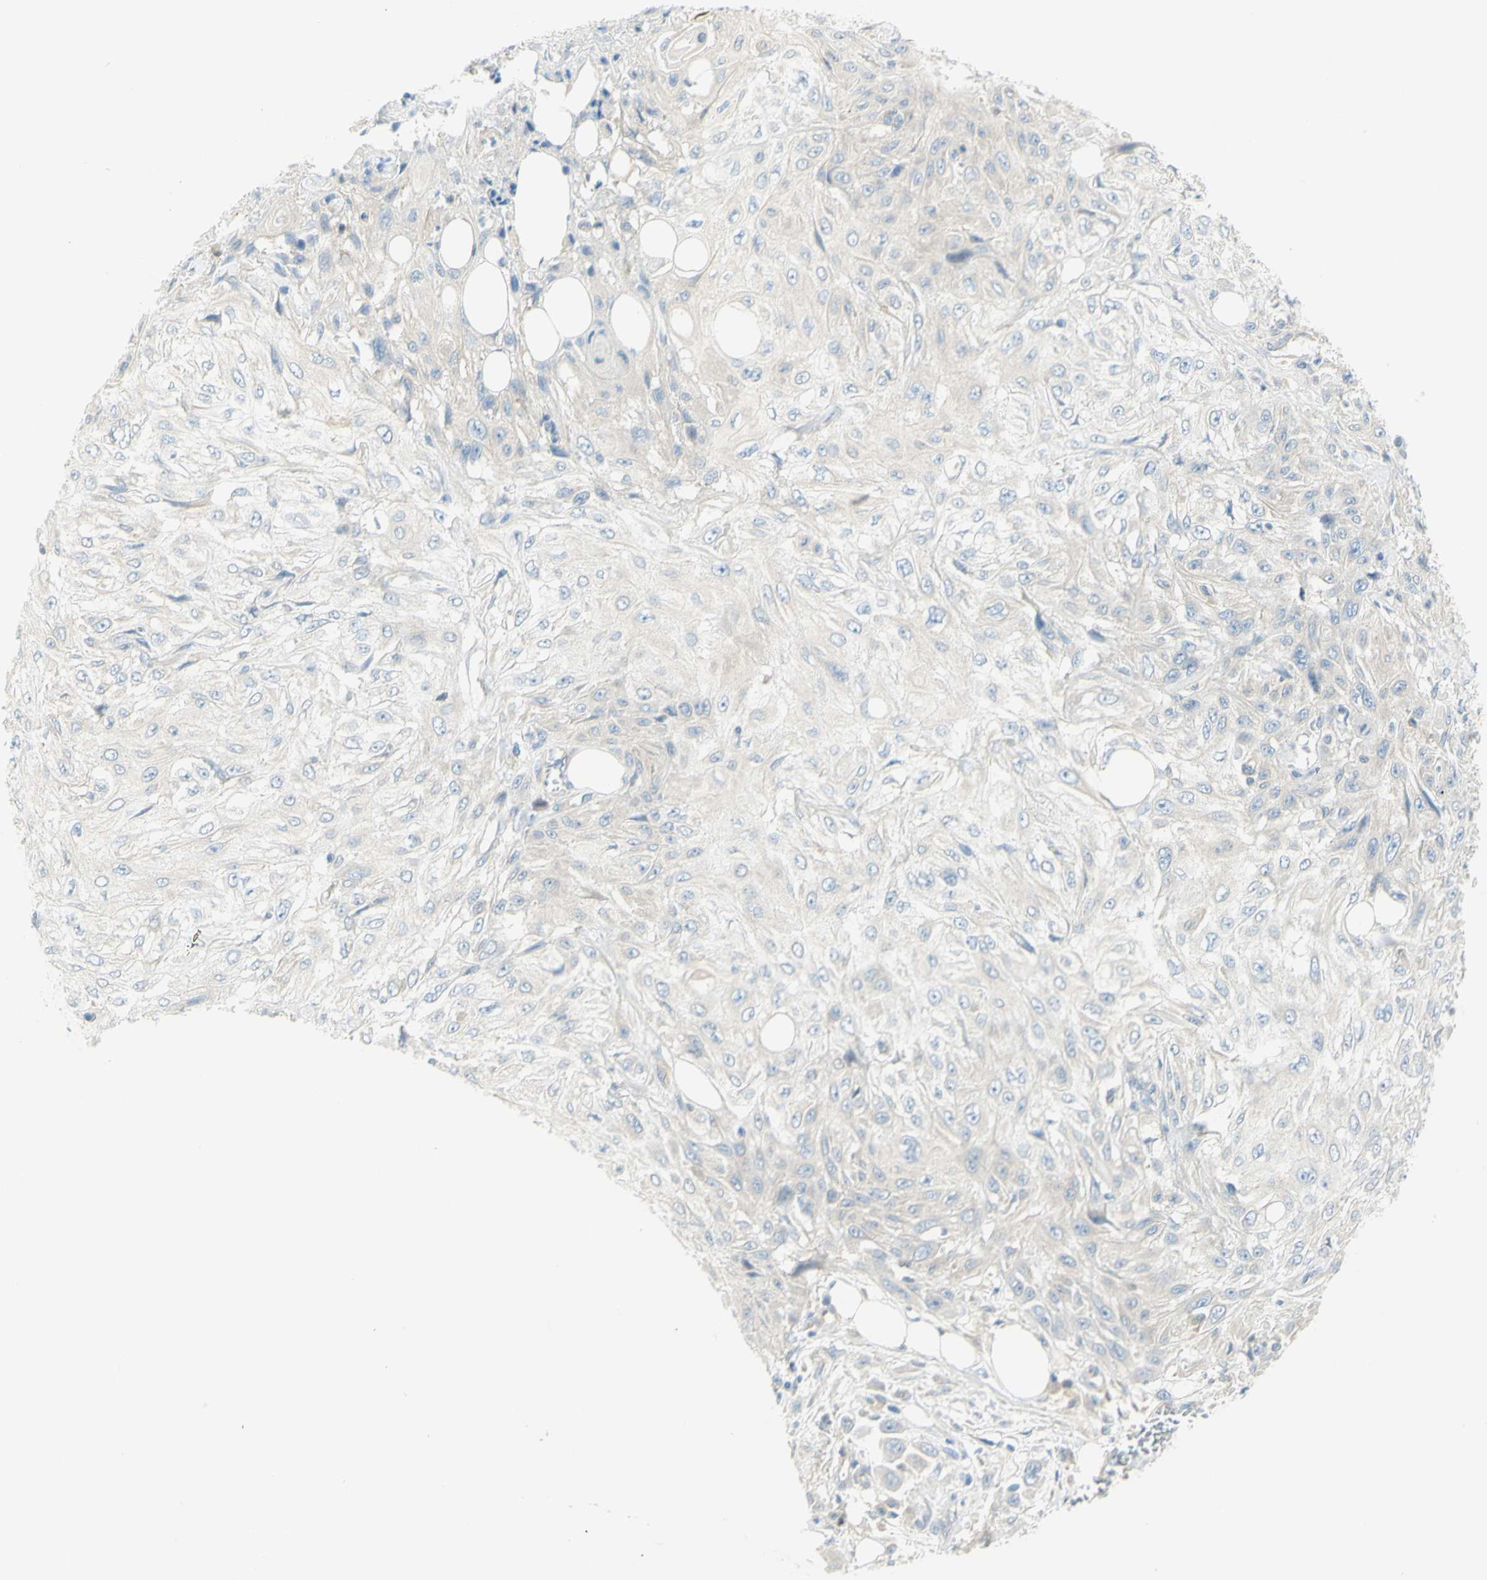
{"staining": {"intensity": "negative", "quantity": "none", "location": "none"}, "tissue": "skin cancer", "cell_type": "Tumor cells", "image_type": "cancer", "snomed": [{"axis": "morphology", "description": "Squamous cell carcinoma, NOS"}, {"axis": "topography", "description": "Skin"}], "caption": "The photomicrograph displays no significant staining in tumor cells of skin cancer (squamous cell carcinoma).", "gene": "GCNT3", "patient": {"sex": "male", "age": 75}}